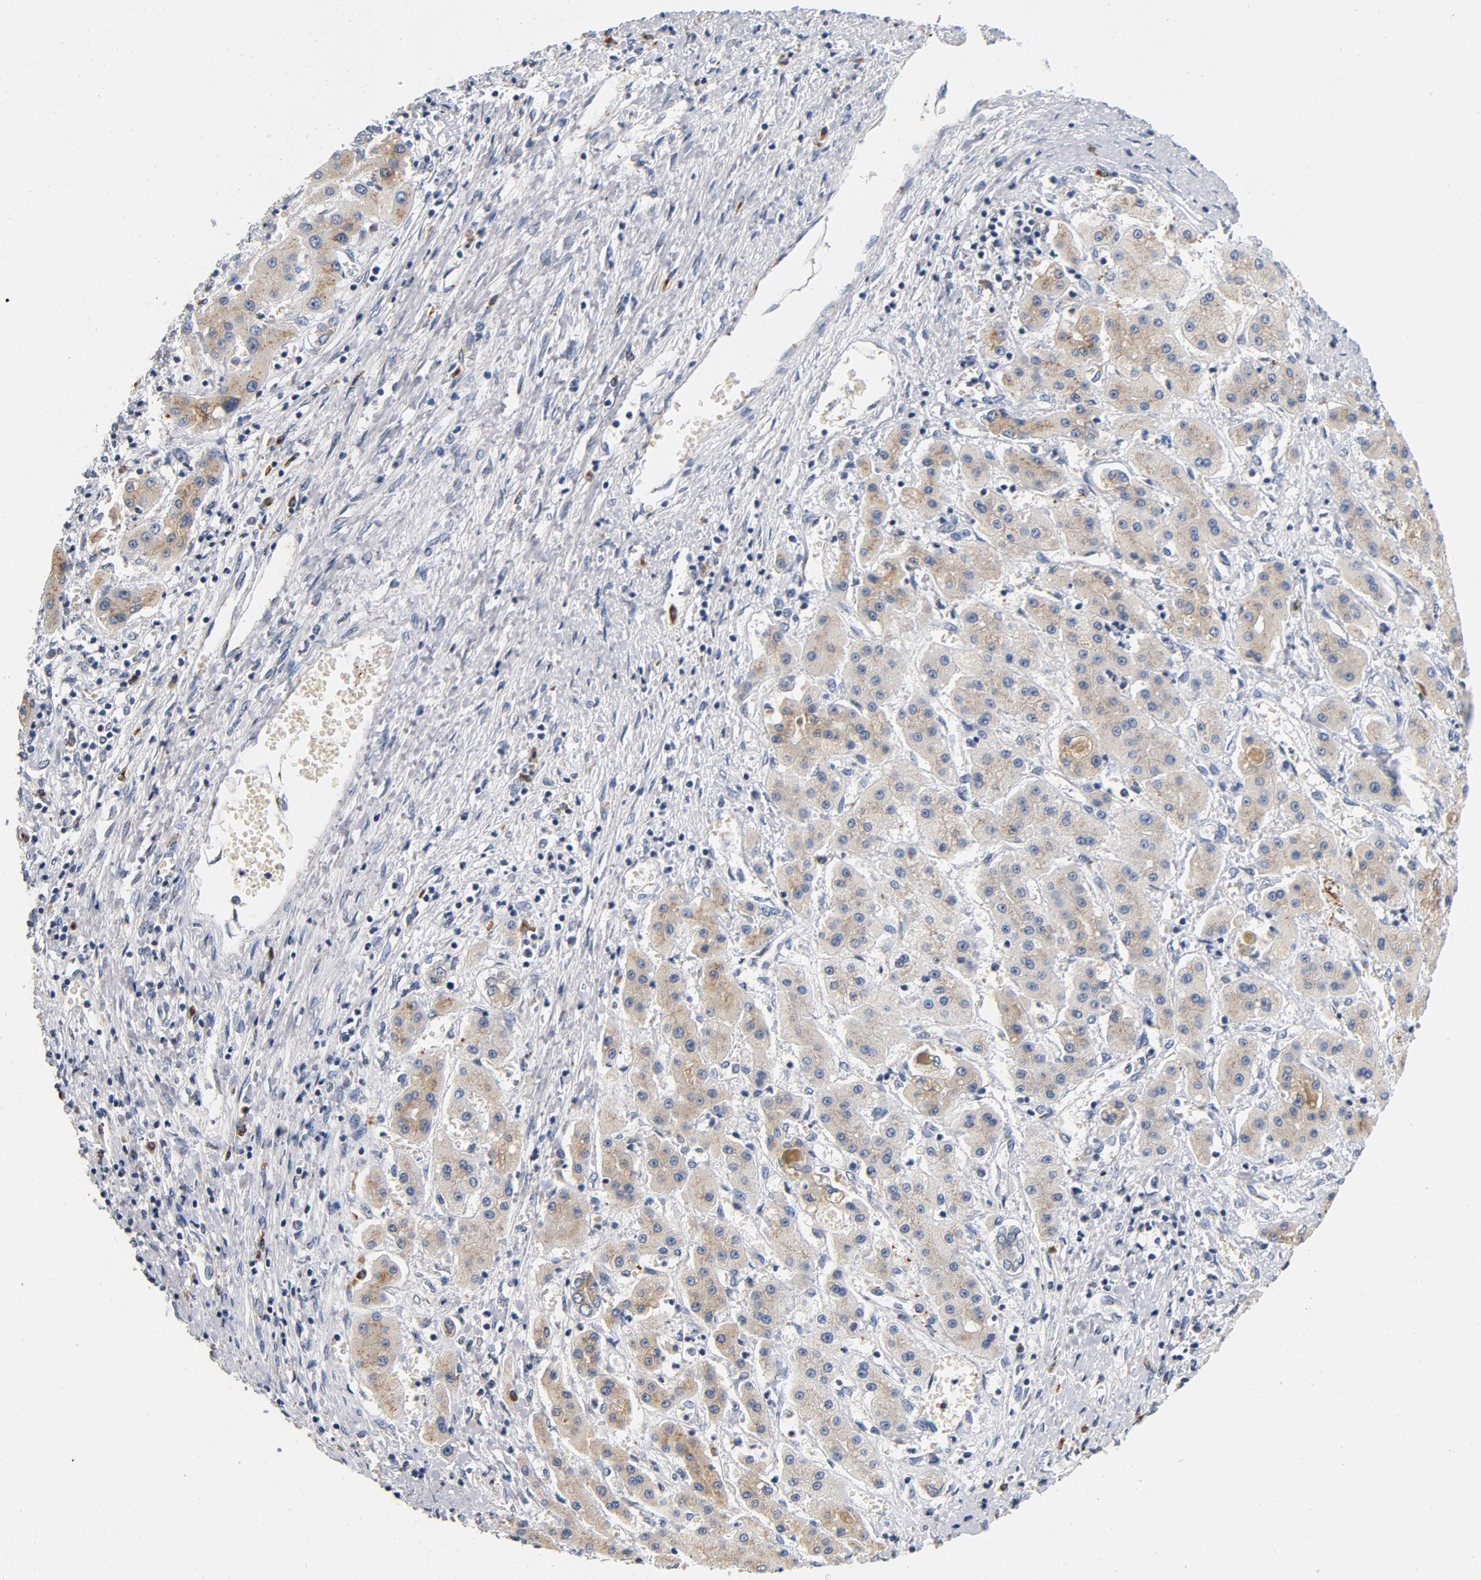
{"staining": {"intensity": "weak", "quantity": ">75%", "location": "cytoplasmic/membranous"}, "tissue": "liver cancer", "cell_type": "Tumor cells", "image_type": "cancer", "snomed": [{"axis": "morphology", "description": "Carcinoma, Hepatocellular, NOS"}, {"axis": "topography", "description": "Liver"}], "caption": "Immunohistochemistry (IHC) histopathology image of hepatocellular carcinoma (liver) stained for a protein (brown), which reveals low levels of weak cytoplasmic/membranous expression in about >75% of tumor cells.", "gene": "LMAN2", "patient": {"sex": "male", "age": 24}}